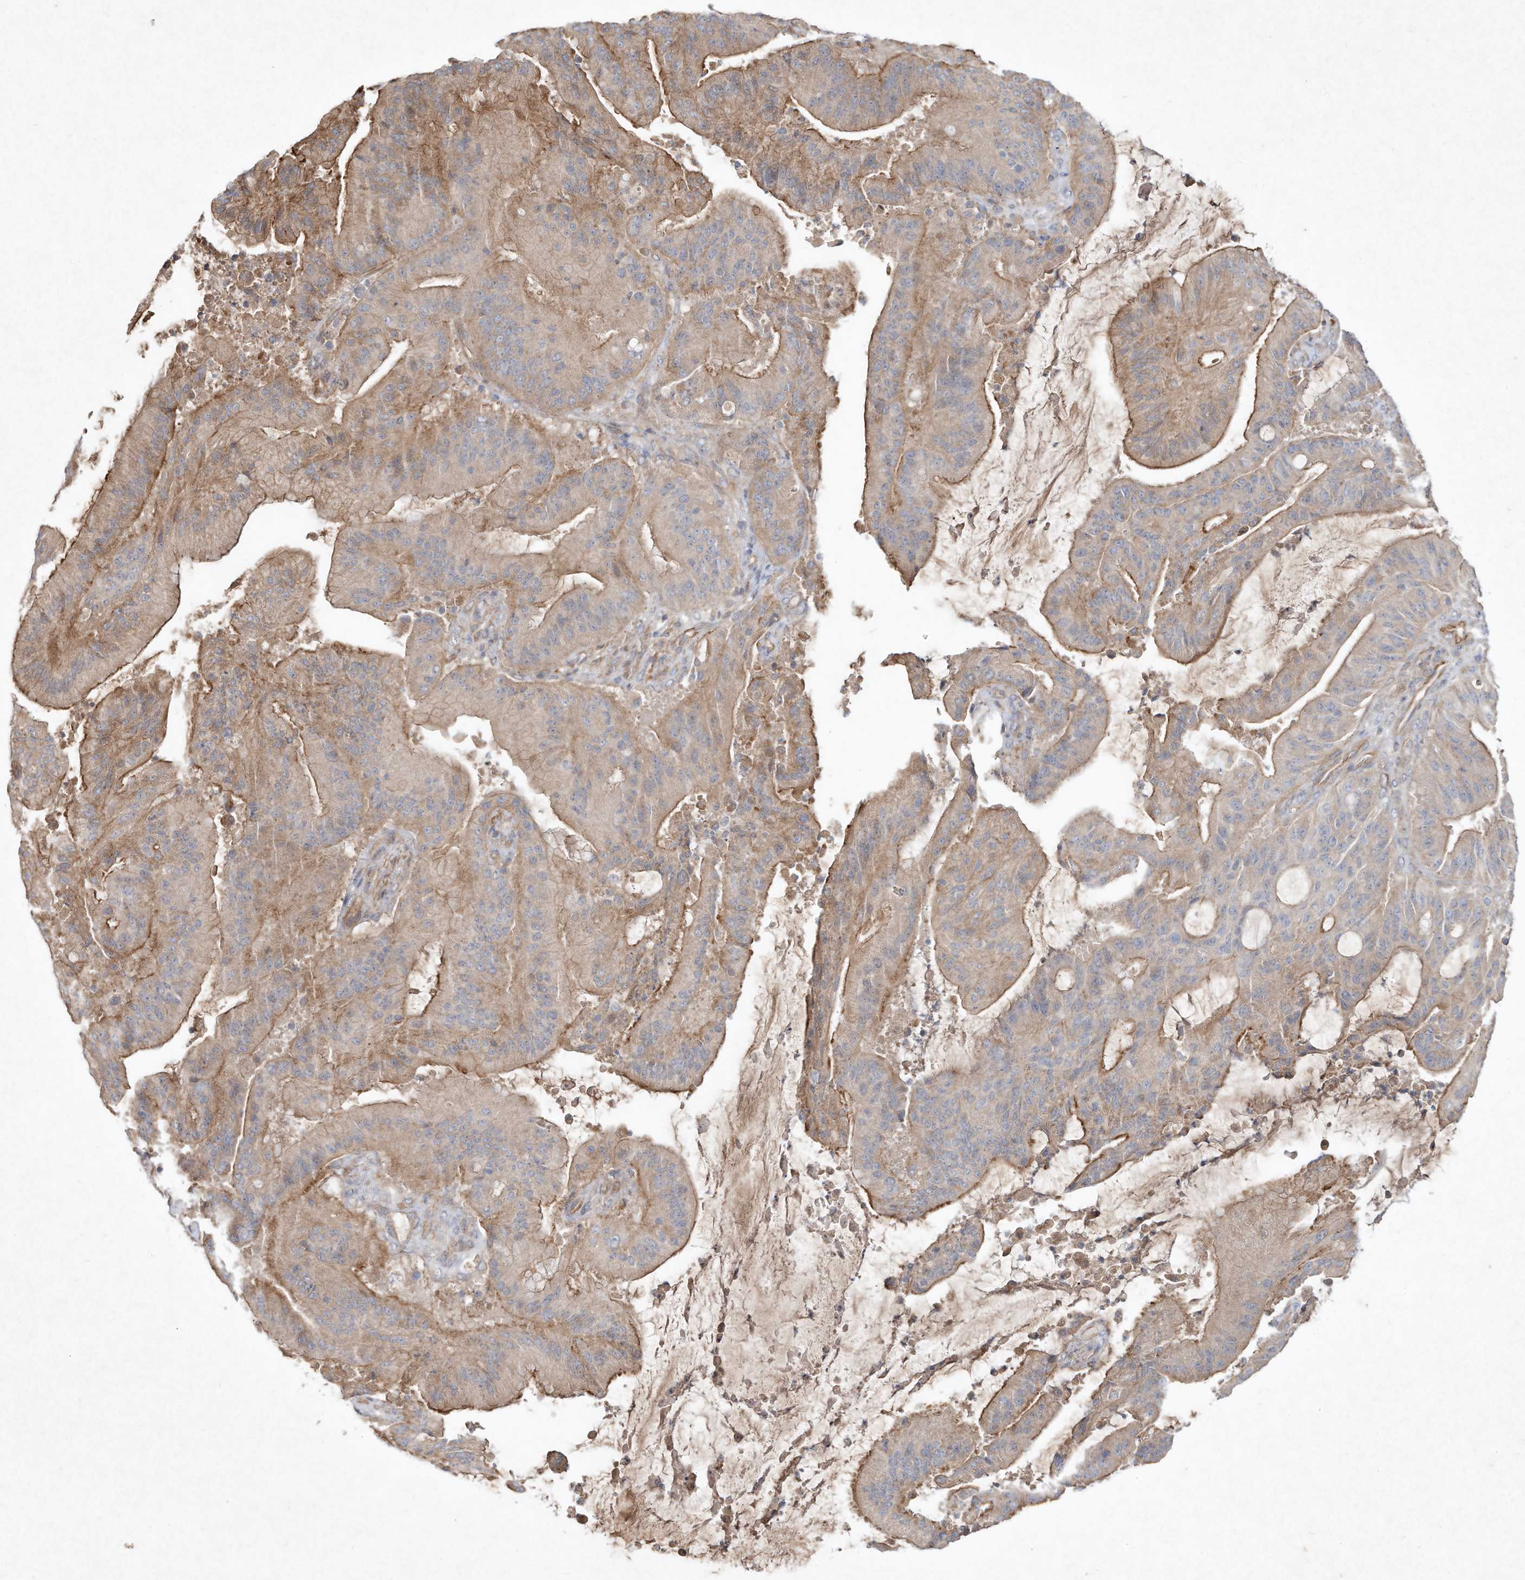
{"staining": {"intensity": "moderate", "quantity": ">75%", "location": "cytoplasmic/membranous"}, "tissue": "liver cancer", "cell_type": "Tumor cells", "image_type": "cancer", "snomed": [{"axis": "morphology", "description": "Normal tissue, NOS"}, {"axis": "morphology", "description": "Cholangiocarcinoma"}, {"axis": "topography", "description": "Liver"}, {"axis": "topography", "description": "Peripheral nerve tissue"}], "caption": "Immunohistochemical staining of cholangiocarcinoma (liver) reveals medium levels of moderate cytoplasmic/membranous protein expression in approximately >75% of tumor cells.", "gene": "HTR5A", "patient": {"sex": "female", "age": 73}}